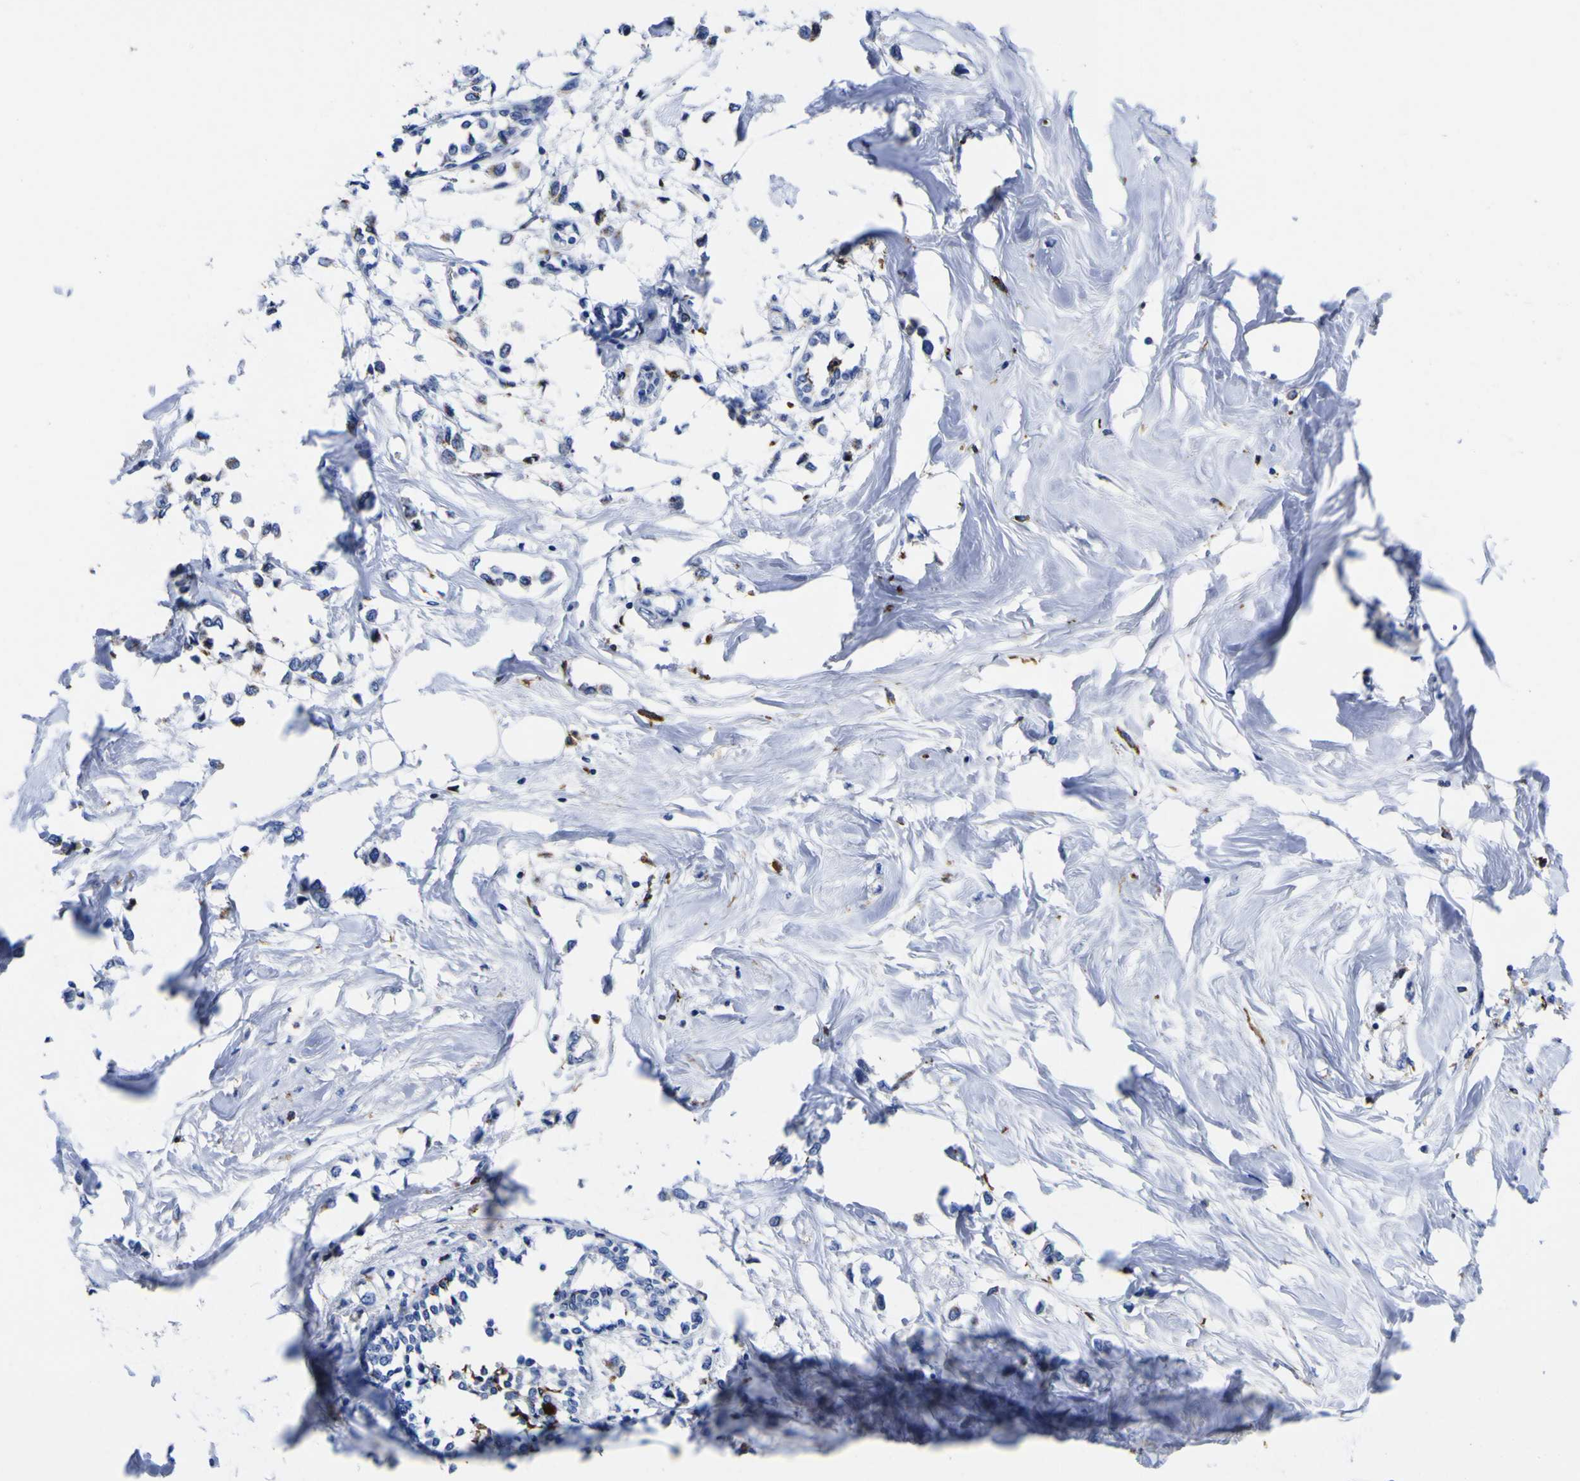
{"staining": {"intensity": "negative", "quantity": "none", "location": "none"}, "tissue": "breast cancer", "cell_type": "Tumor cells", "image_type": "cancer", "snomed": [{"axis": "morphology", "description": "Lobular carcinoma"}, {"axis": "topography", "description": "Breast"}], "caption": "This is an immunohistochemistry (IHC) photomicrograph of human lobular carcinoma (breast). There is no positivity in tumor cells.", "gene": "HLA-DQA1", "patient": {"sex": "female", "age": 51}}